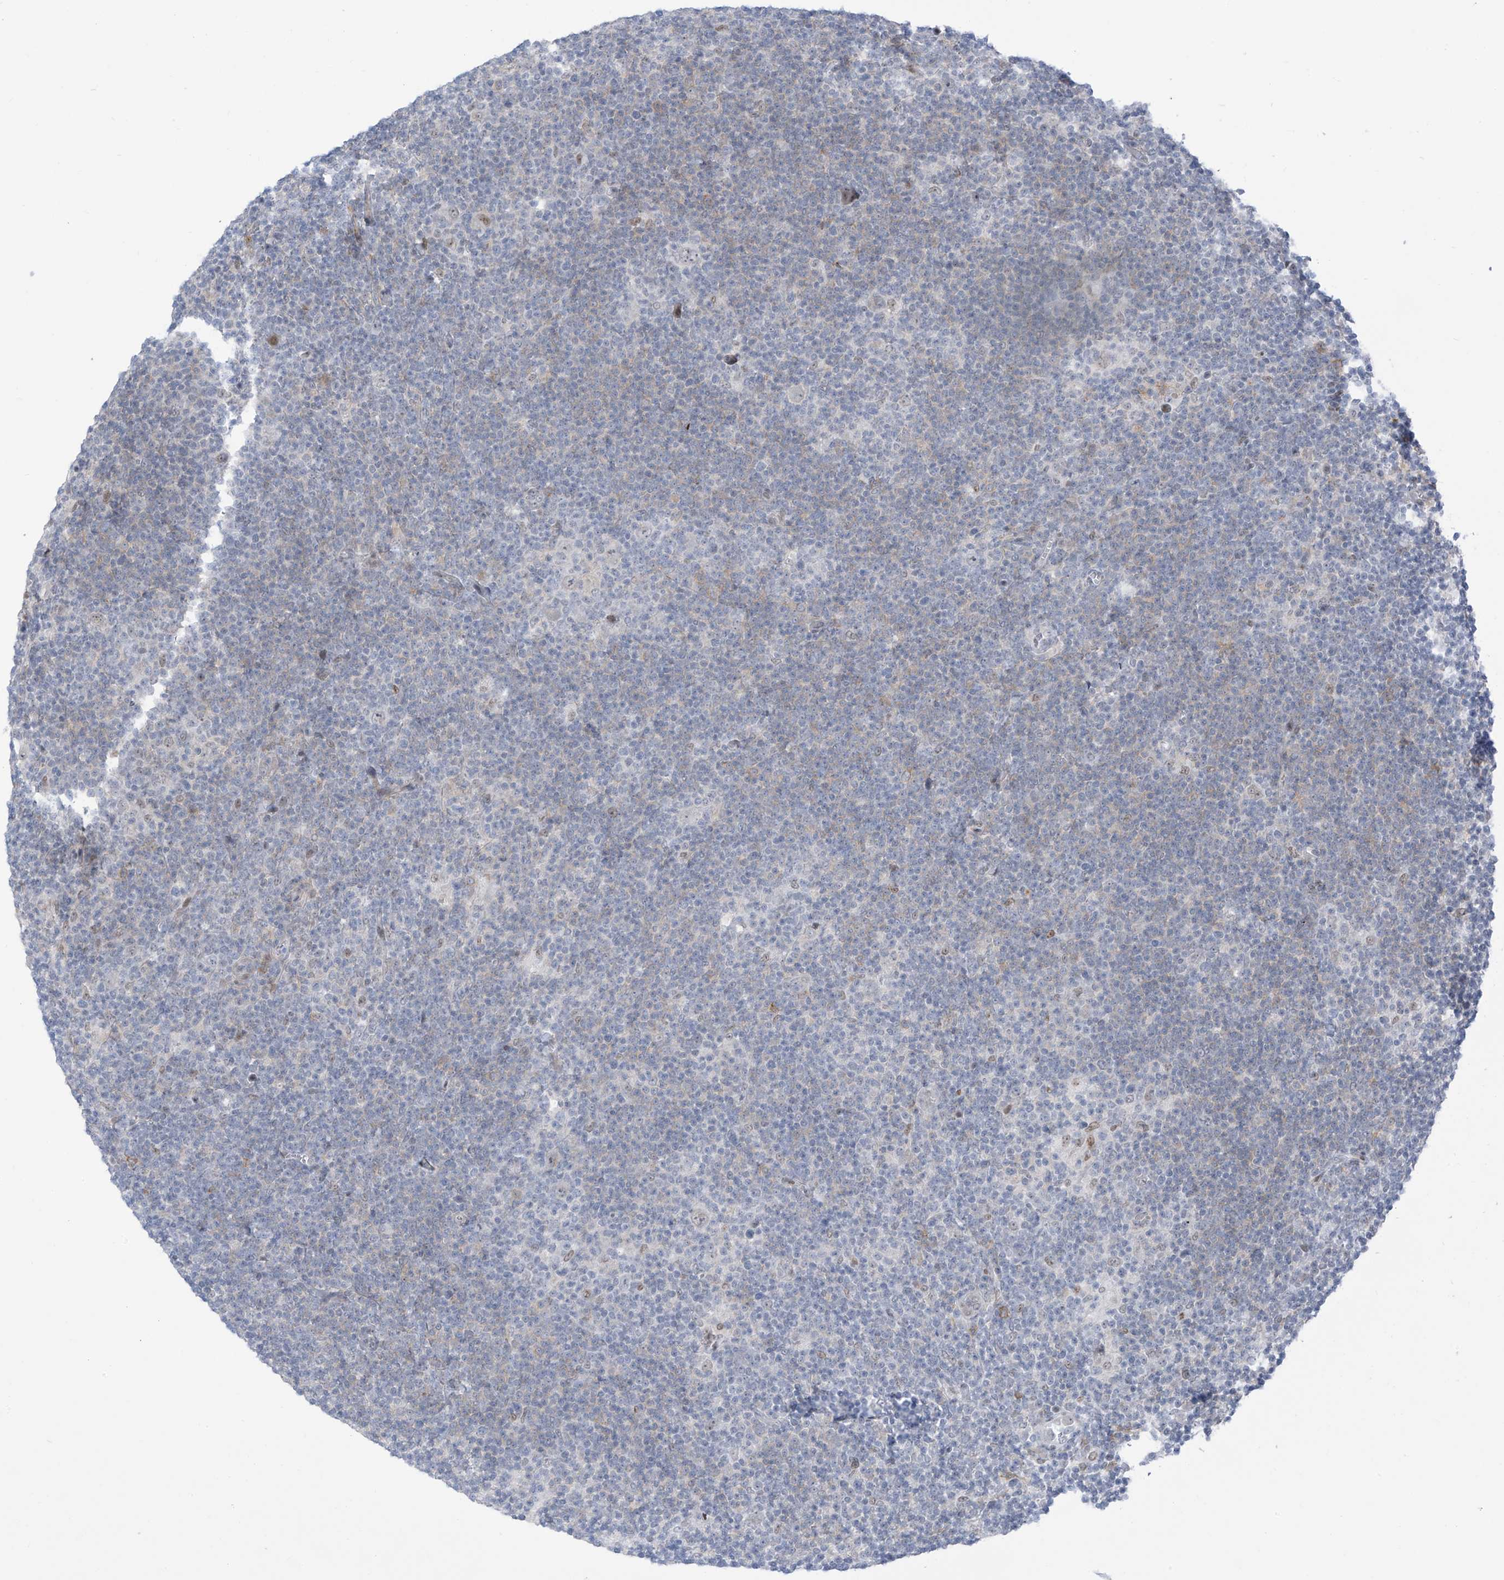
{"staining": {"intensity": "negative", "quantity": "none", "location": "none"}, "tissue": "lymphoma", "cell_type": "Tumor cells", "image_type": "cancer", "snomed": [{"axis": "morphology", "description": "Hodgkin's disease, NOS"}, {"axis": "topography", "description": "Lymph node"}], "caption": "IHC image of Hodgkin's disease stained for a protein (brown), which displays no staining in tumor cells. (Immunohistochemistry, brightfield microscopy, high magnification).", "gene": "LIN9", "patient": {"sex": "female", "age": 57}}